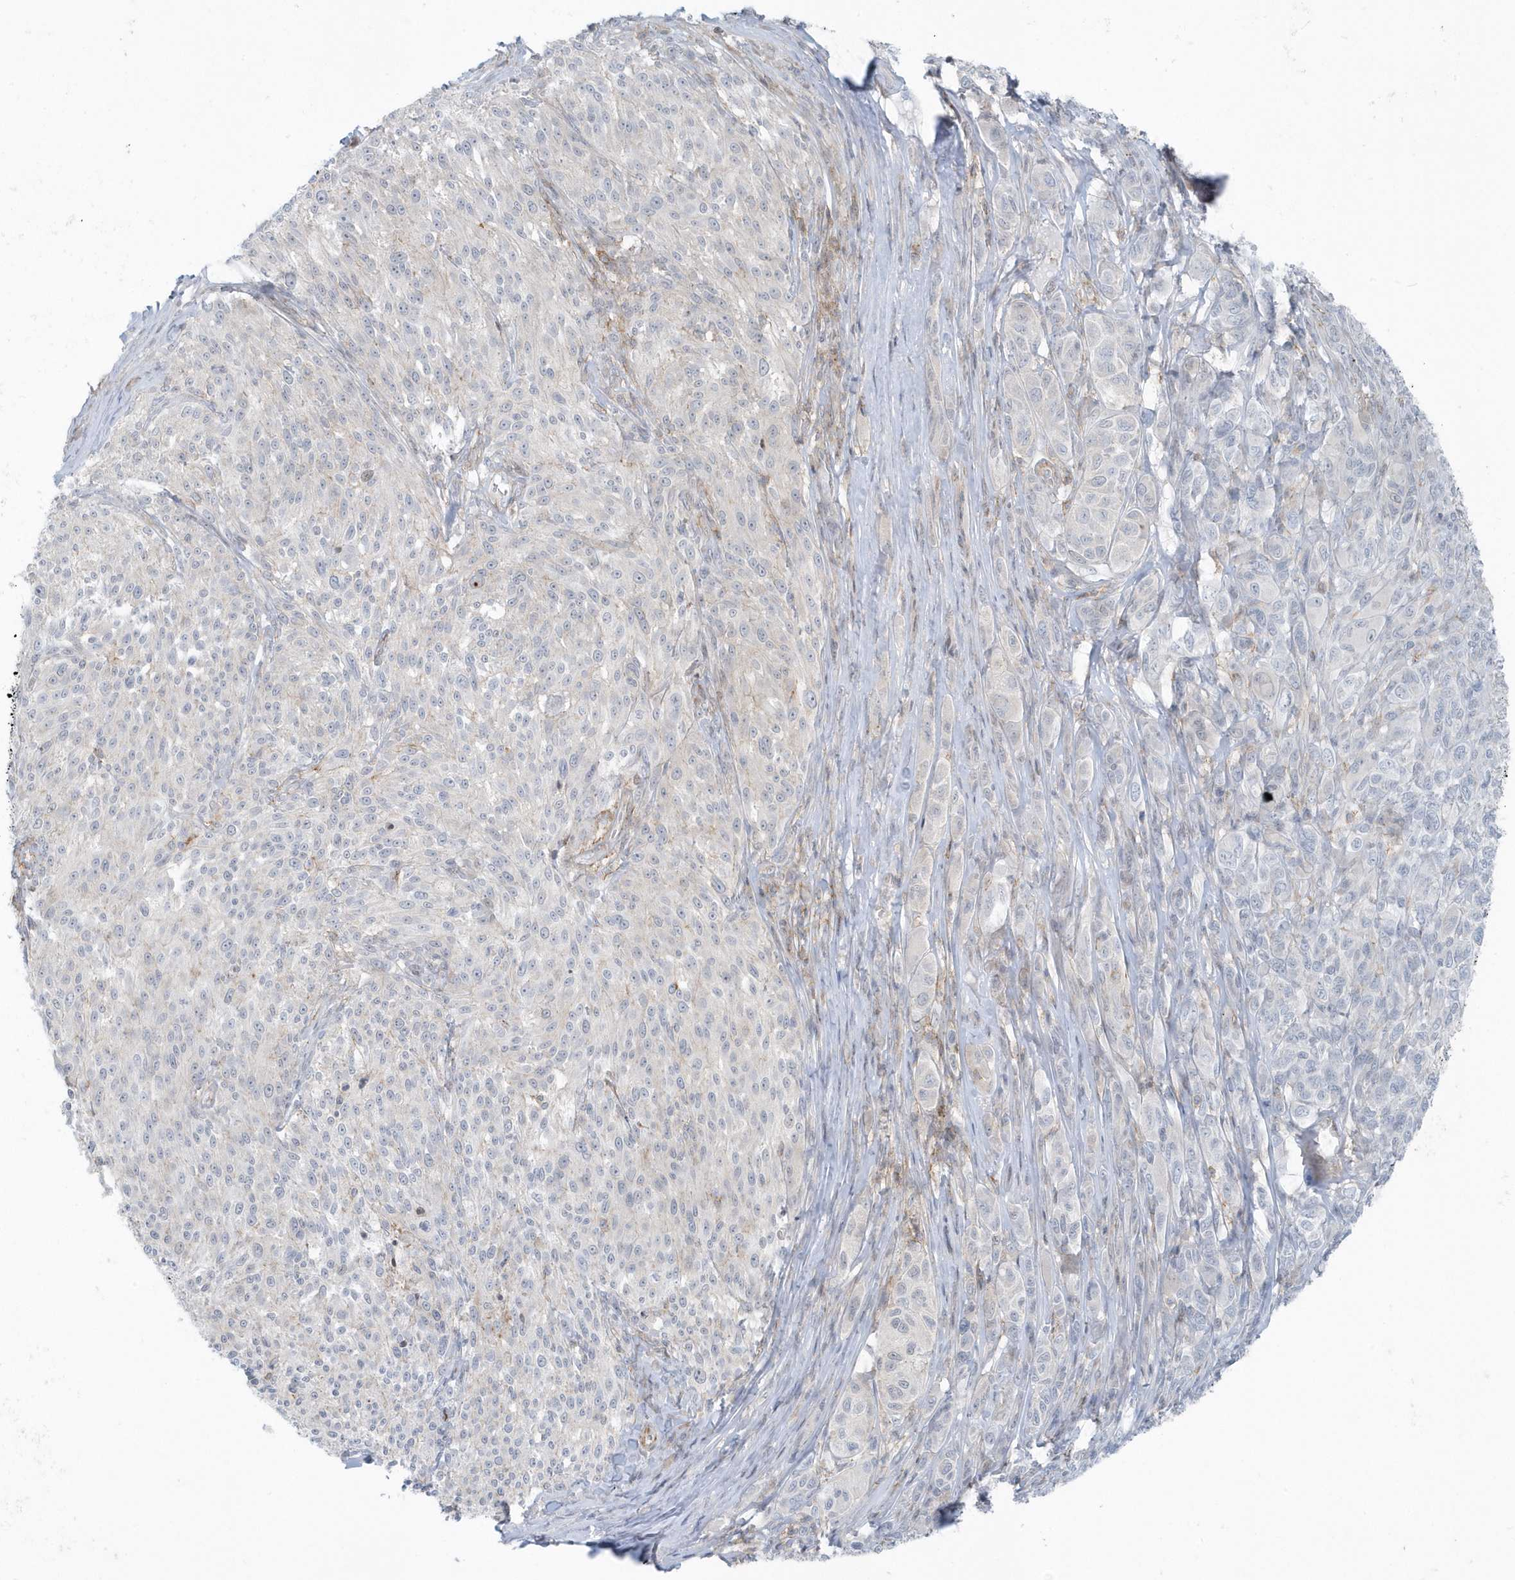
{"staining": {"intensity": "negative", "quantity": "none", "location": "none"}, "tissue": "melanoma", "cell_type": "Tumor cells", "image_type": "cancer", "snomed": [{"axis": "morphology", "description": "Malignant melanoma, NOS"}, {"axis": "topography", "description": "Skin of trunk"}], "caption": "Immunohistochemical staining of melanoma displays no significant expression in tumor cells.", "gene": "CACNB2", "patient": {"sex": "male", "age": 71}}